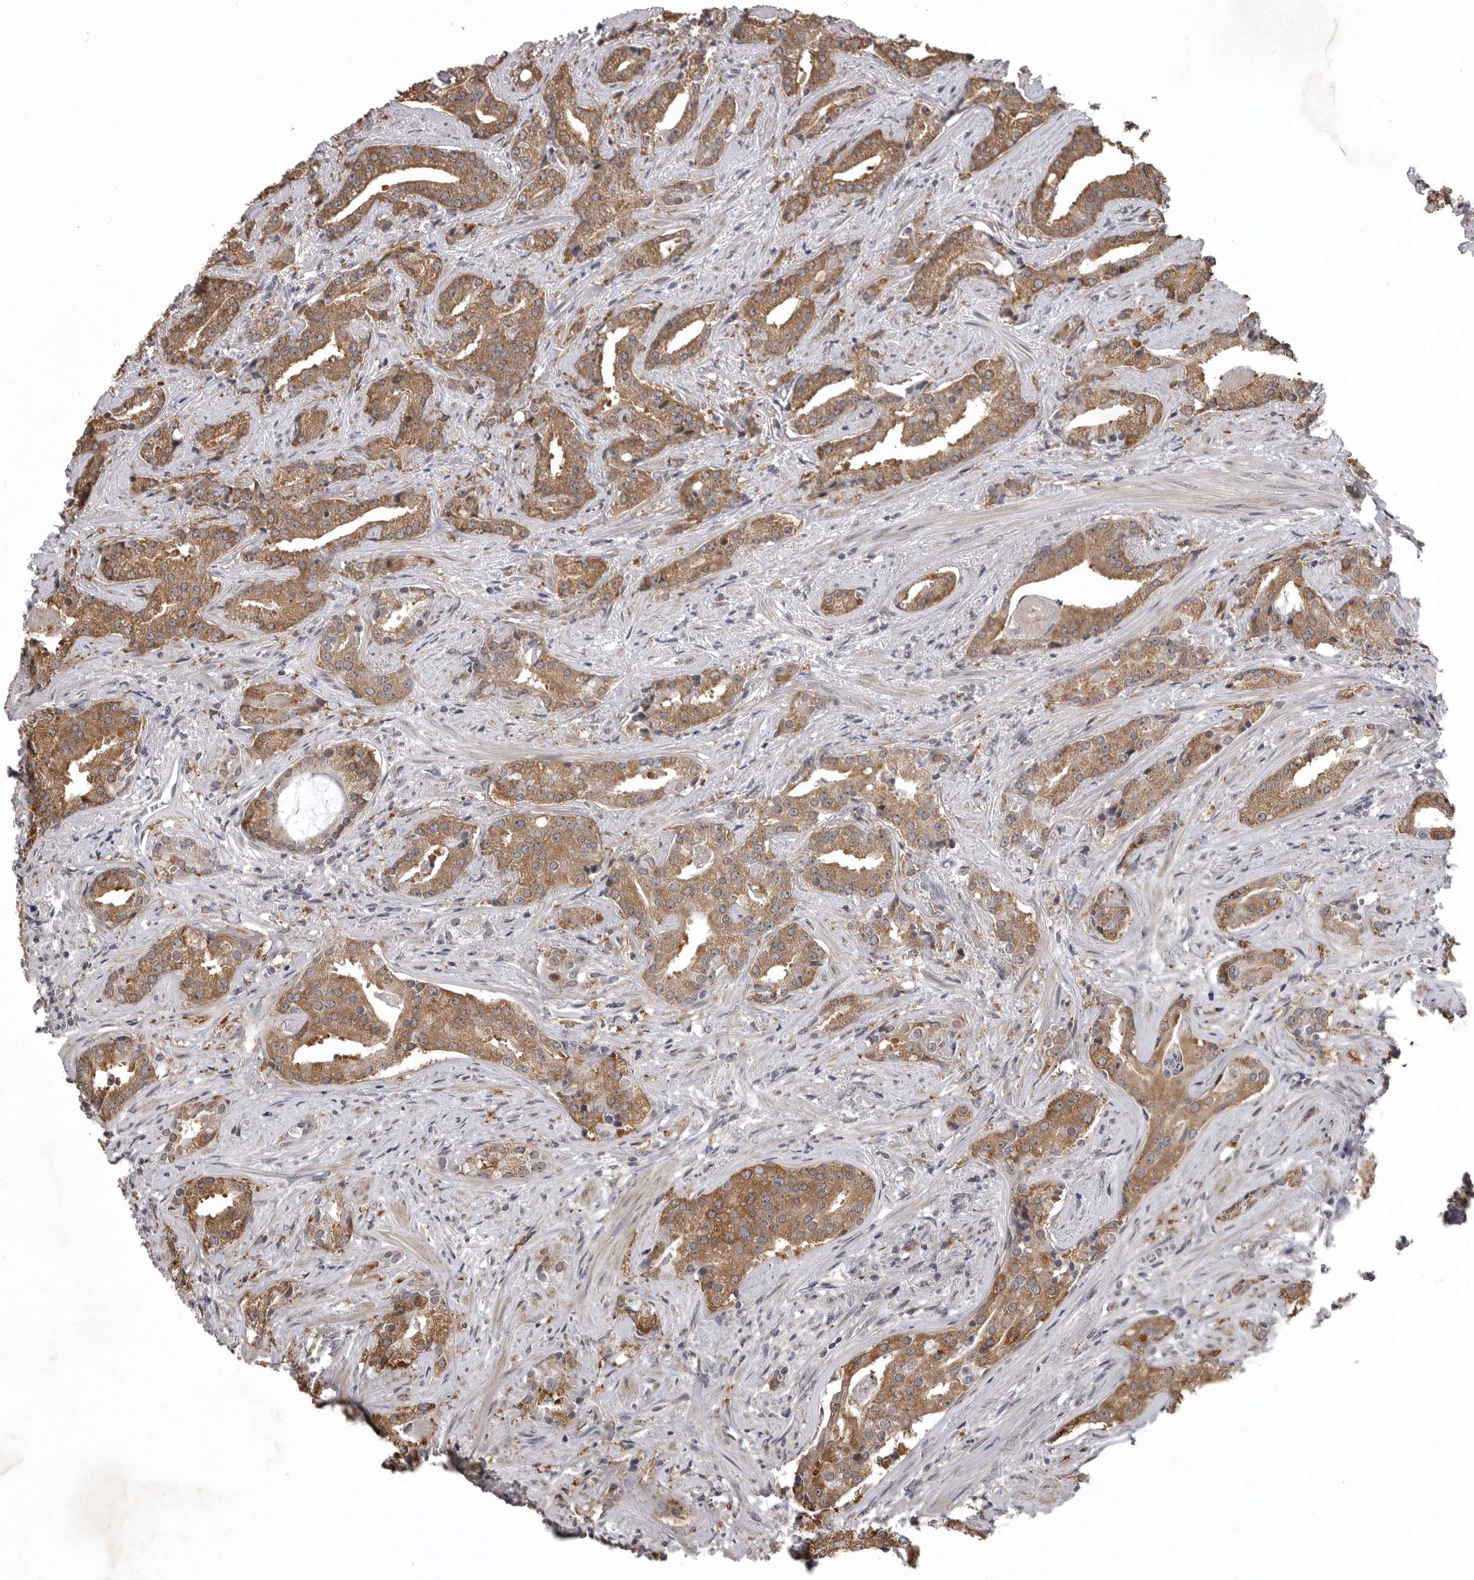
{"staining": {"intensity": "moderate", "quantity": ">75%", "location": "cytoplasmic/membranous"}, "tissue": "prostate cancer", "cell_type": "Tumor cells", "image_type": "cancer", "snomed": [{"axis": "morphology", "description": "Adenocarcinoma, Low grade"}, {"axis": "topography", "description": "Prostate"}], "caption": "Prostate cancer stained for a protein exhibits moderate cytoplasmic/membranous positivity in tumor cells. The staining was performed using DAB (3,3'-diaminobenzidine), with brown indicating positive protein expression. Nuclei are stained blue with hematoxylin.", "gene": "SNX16", "patient": {"sex": "male", "age": 67}}